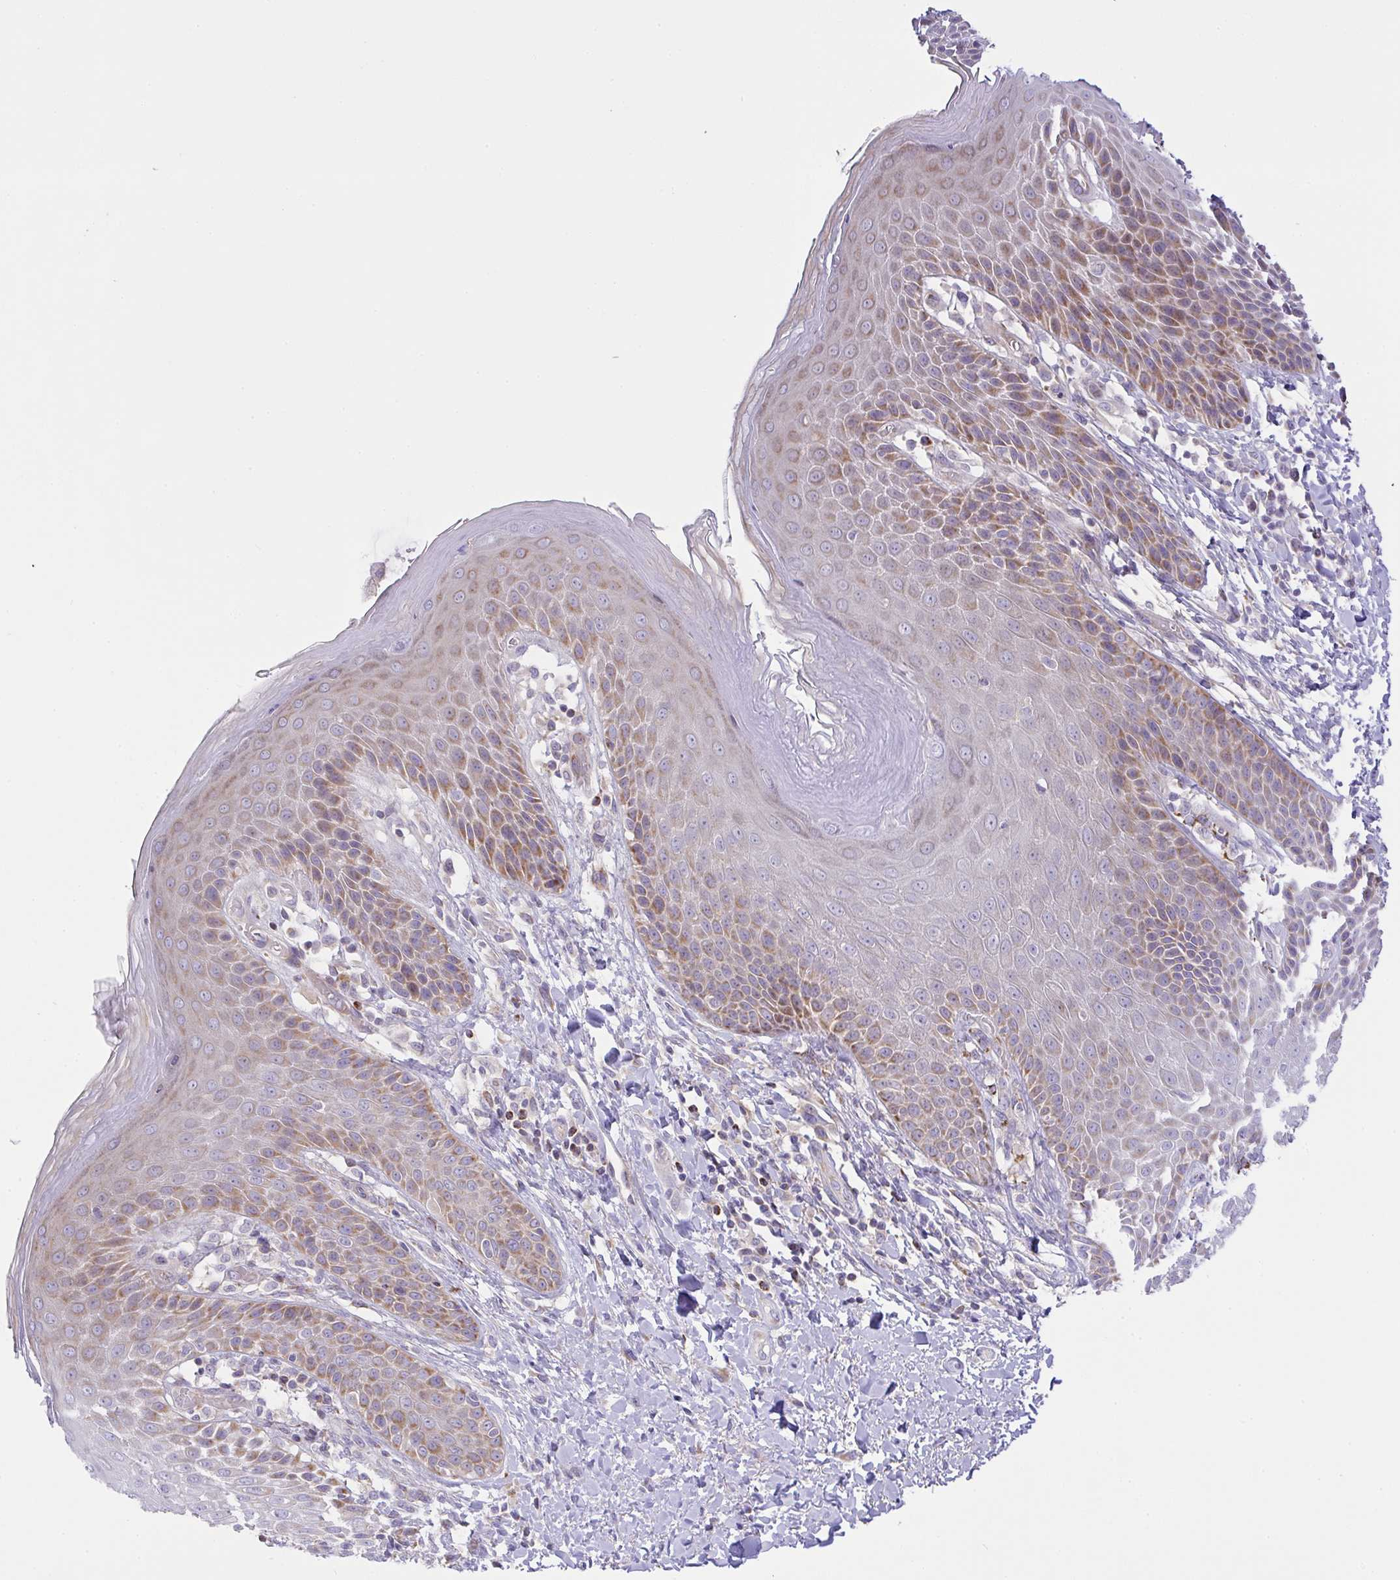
{"staining": {"intensity": "moderate", "quantity": "<25%", "location": "cytoplasmic/membranous"}, "tissue": "skin", "cell_type": "Epidermal cells", "image_type": "normal", "snomed": [{"axis": "morphology", "description": "Normal tissue, NOS"}, {"axis": "topography", "description": "Anal"}, {"axis": "topography", "description": "Peripheral nerve tissue"}], "caption": "This image exhibits immunohistochemistry staining of benign human skin, with low moderate cytoplasmic/membranous expression in about <25% of epidermal cells.", "gene": "CHDH", "patient": {"sex": "male", "age": 51}}